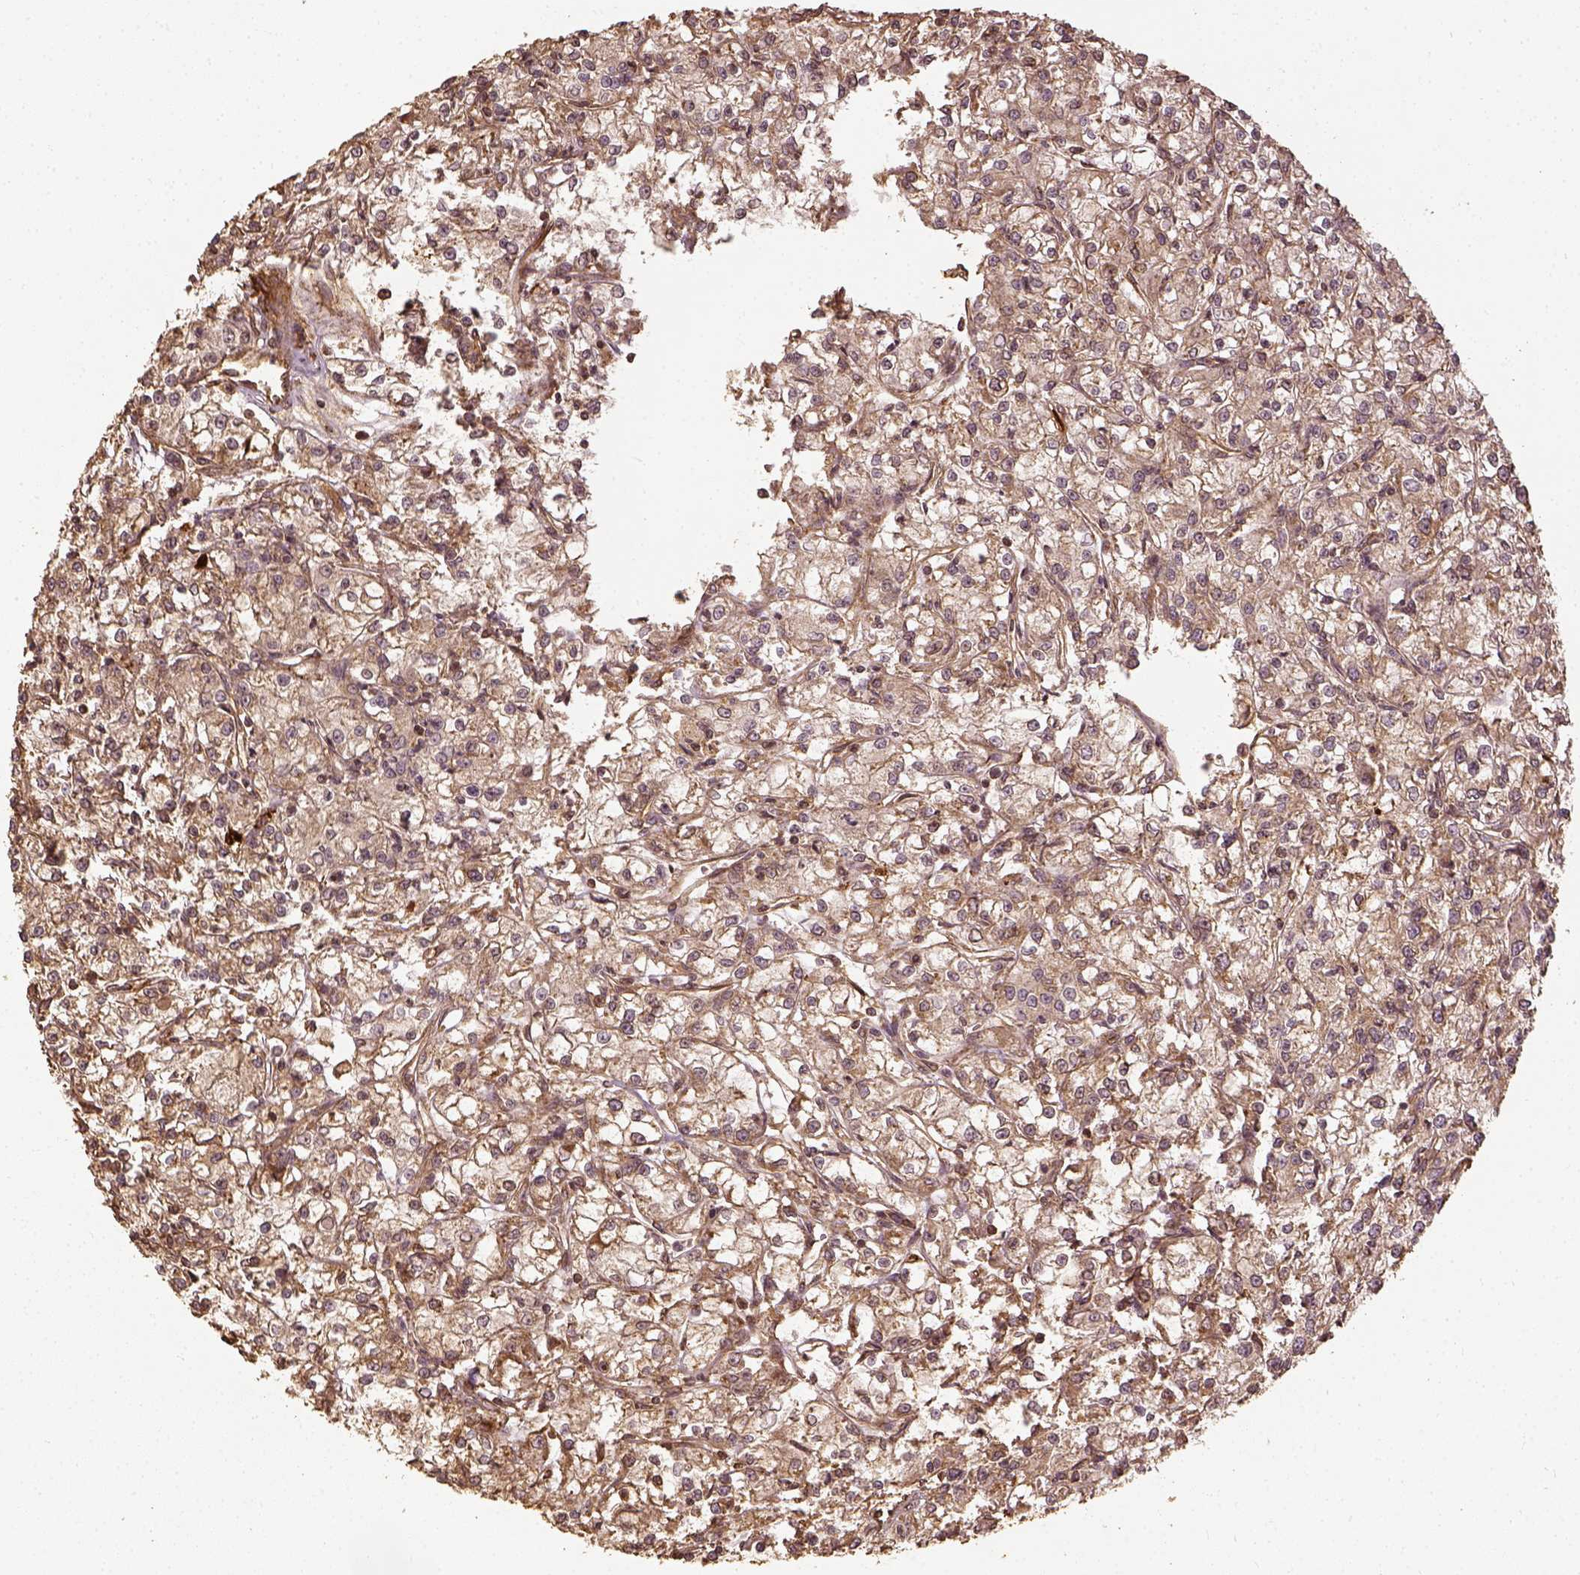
{"staining": {"intensity": "moderate", "quantity": ">75%", "location": "cytoplasmic/membranous"}, "tissue": "renal cancer", "cell_type": "Tumor cells", "image_type": "cancer", "snomed": [{"axis": "morphology", "description": "Adenocarcinoma, NOS"}, {"axis": "topography", "description": "Kidney"}], "caption": "Human renal adenocarcinoma stained with a protein marker displays moderate staining in tumor cells.", "gene": "VEGFA", "patient": {"sex": "female", "age": 59}}